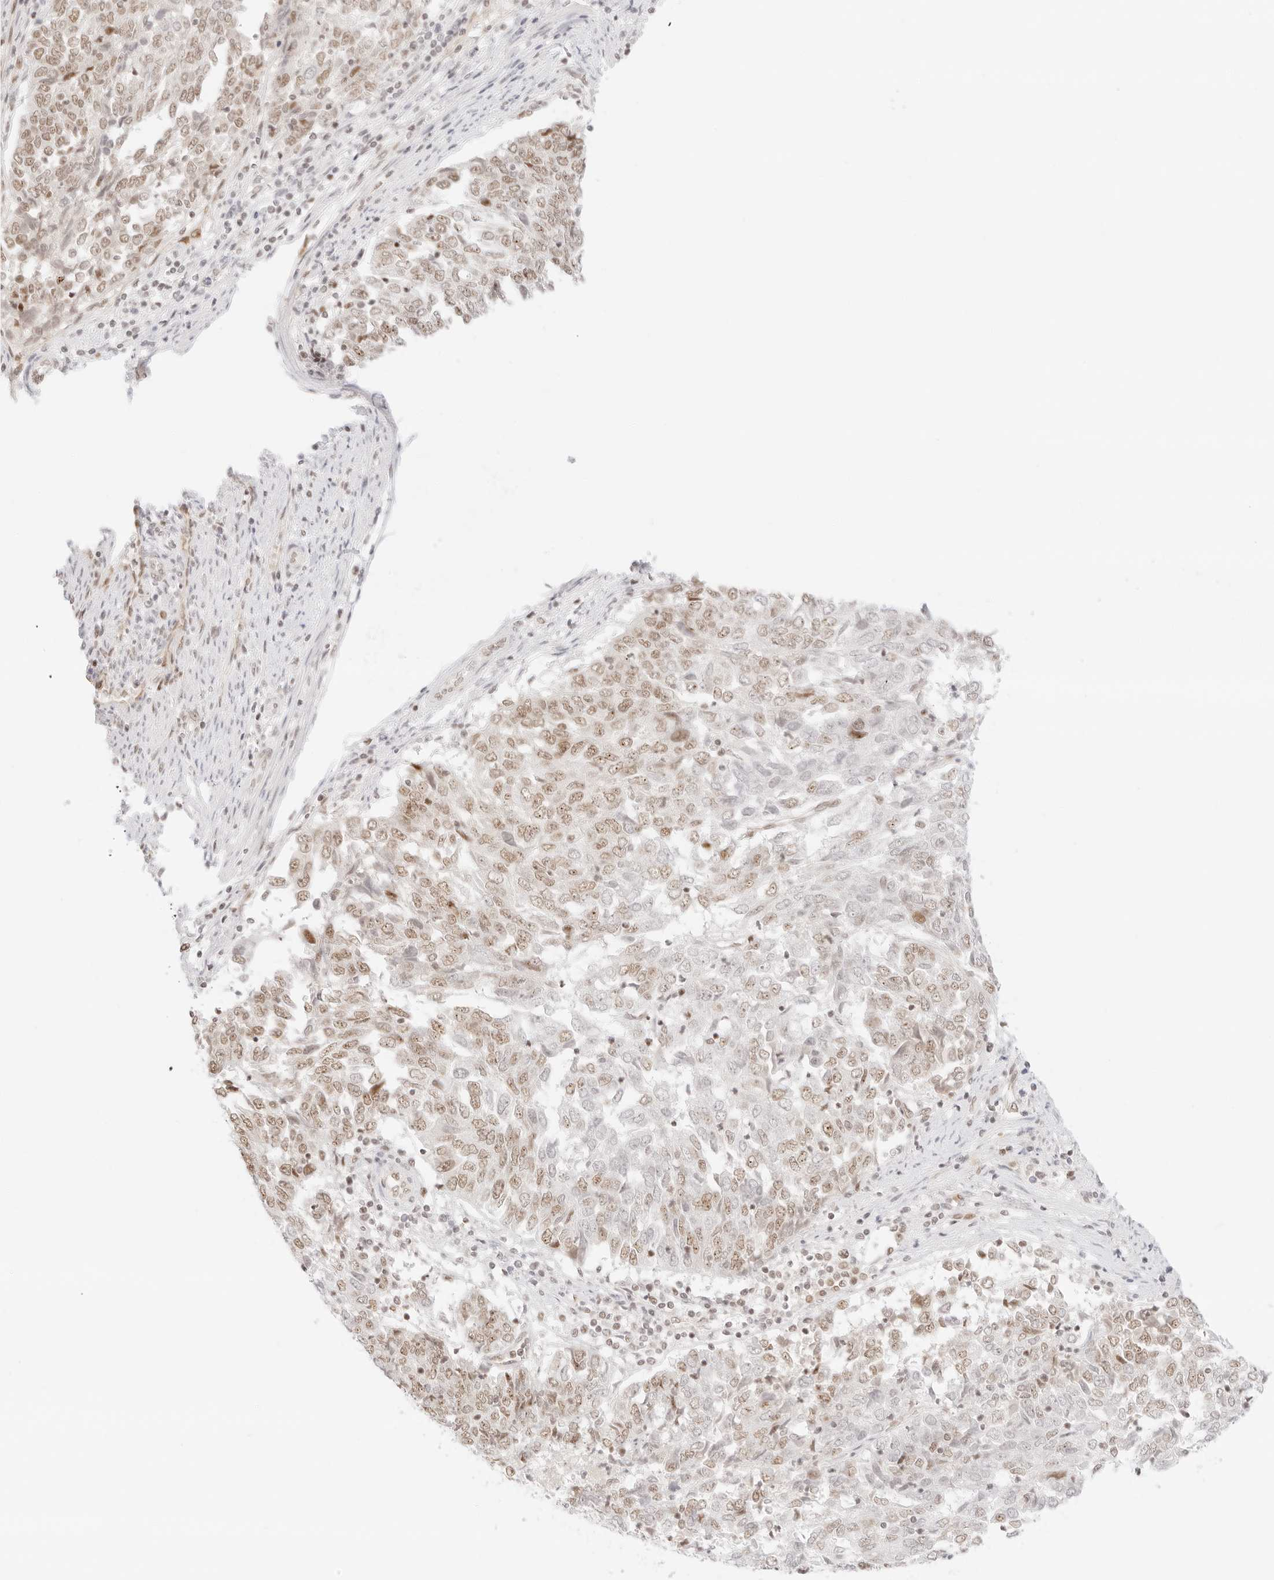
{"staining": {"intensity": "moderate", "quantity": ">75%", "location": "nuclear"}, "tissue": "endometrial cancer", "cell_type": "Tumor cells", "image_type": "cancer", "snomed": [{"axis": "morphology", "description": "Adenocarcinoma, NOS"}, {"axis": "topography", "description": "Endometrium"}], "caption": "Brown immunohistochemical staining in human adenocarcinoma (endometrial) displays moderate nuclear staining in about >75% of tumor cells.", "gene": "ITGA6", "patient": {"sex": "female", "age": 80}}